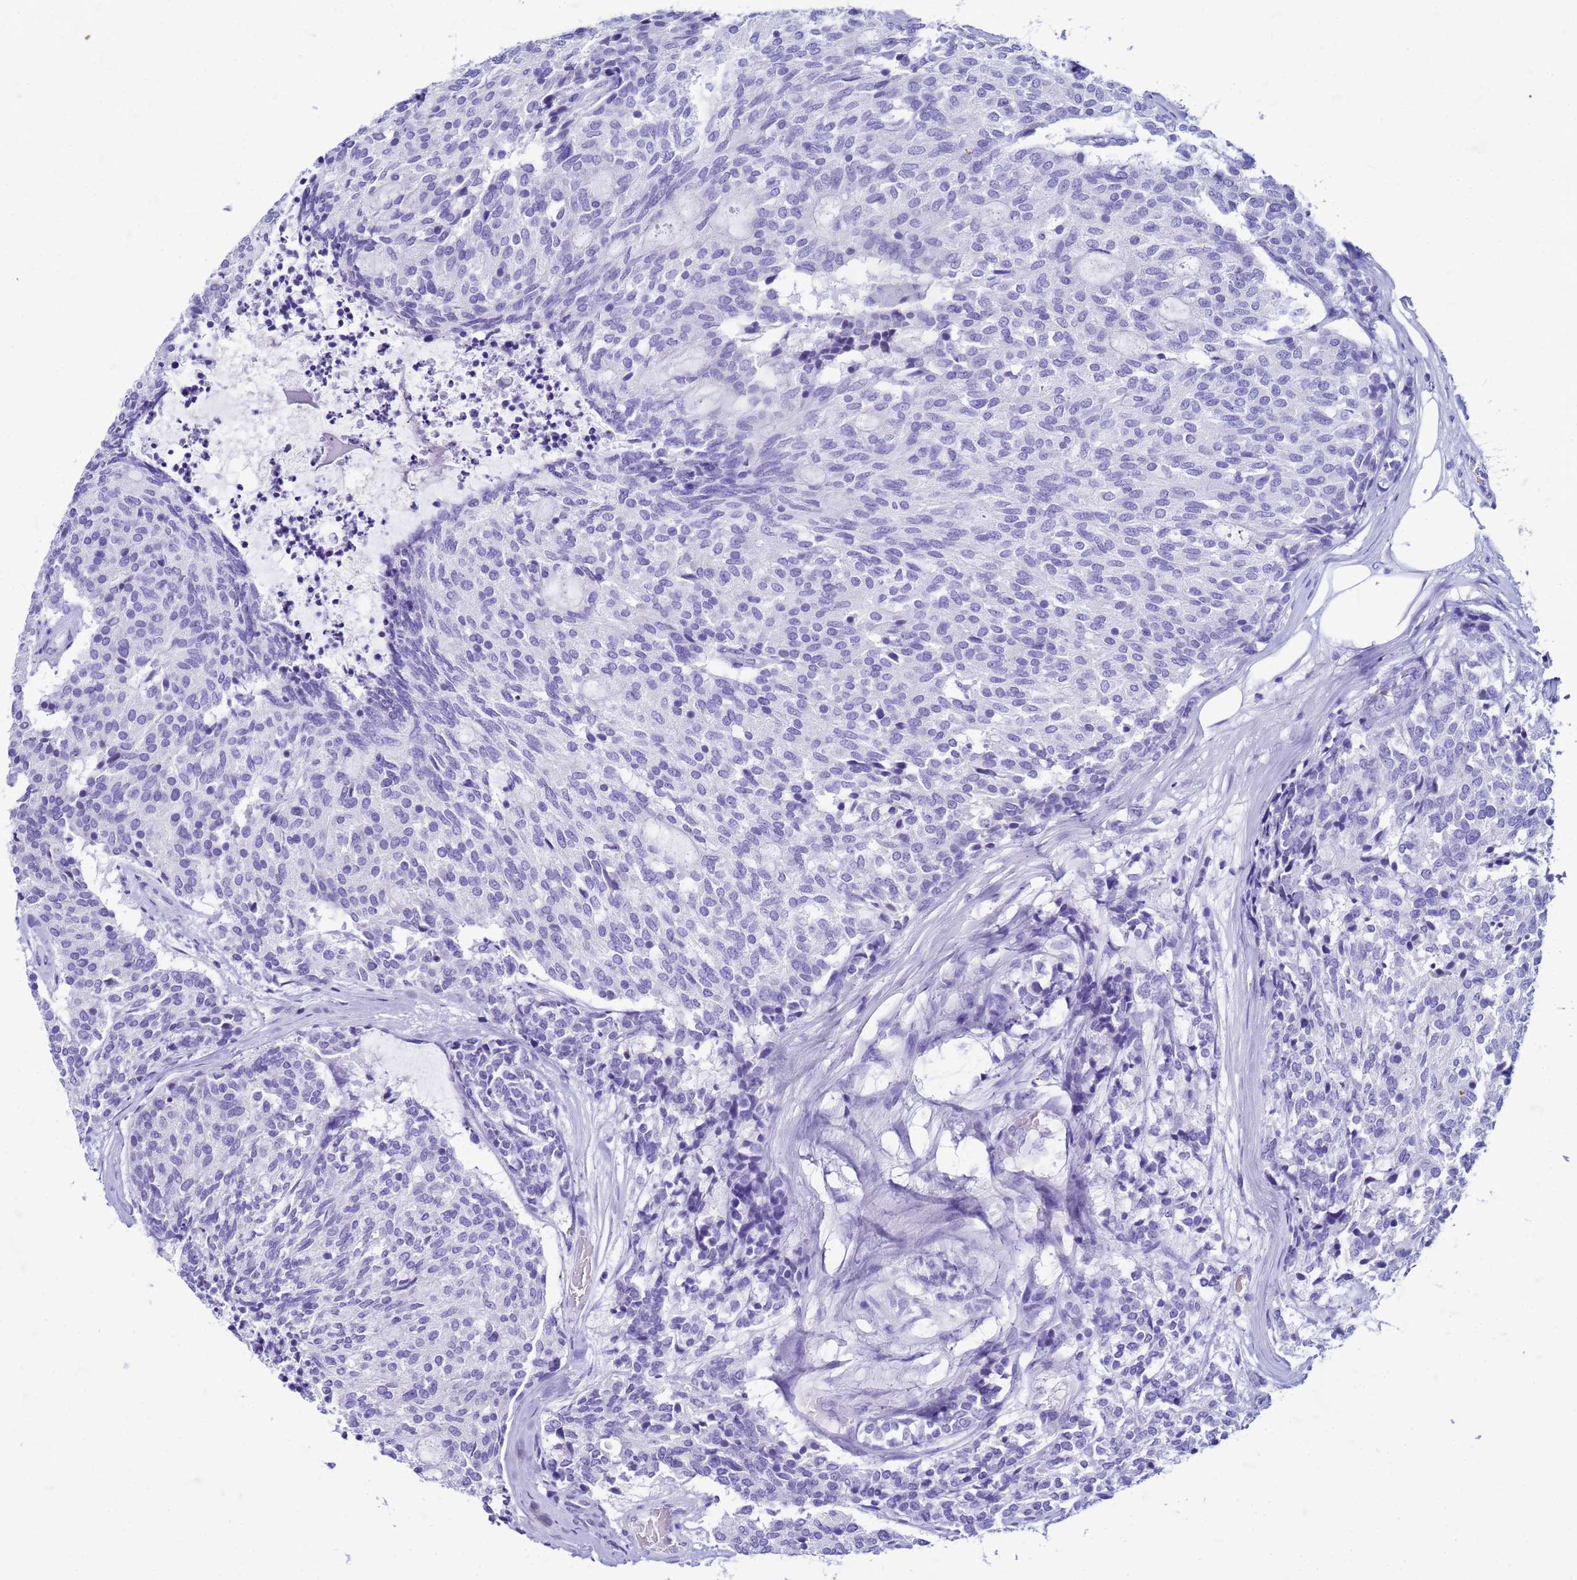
{"staining": {"intensity": "negative", "quantity": "none", "location": "none"}, "tissue": "carcinoid", "cell_type": "Tumor cells", "image_type": "cancer", "snomed": [{"axis": "morphology", "description": "Carcinoid, malignant, NOS"}, {"axis": "topography", "description": "Pancreas"}], "caption": "IHC photomicrograph of human carcinoid stained for a protein (brown), which reveals no expression in tumor cells.", "gene": "CFAP100", "patient": {"sex": "female", "age": 54}}